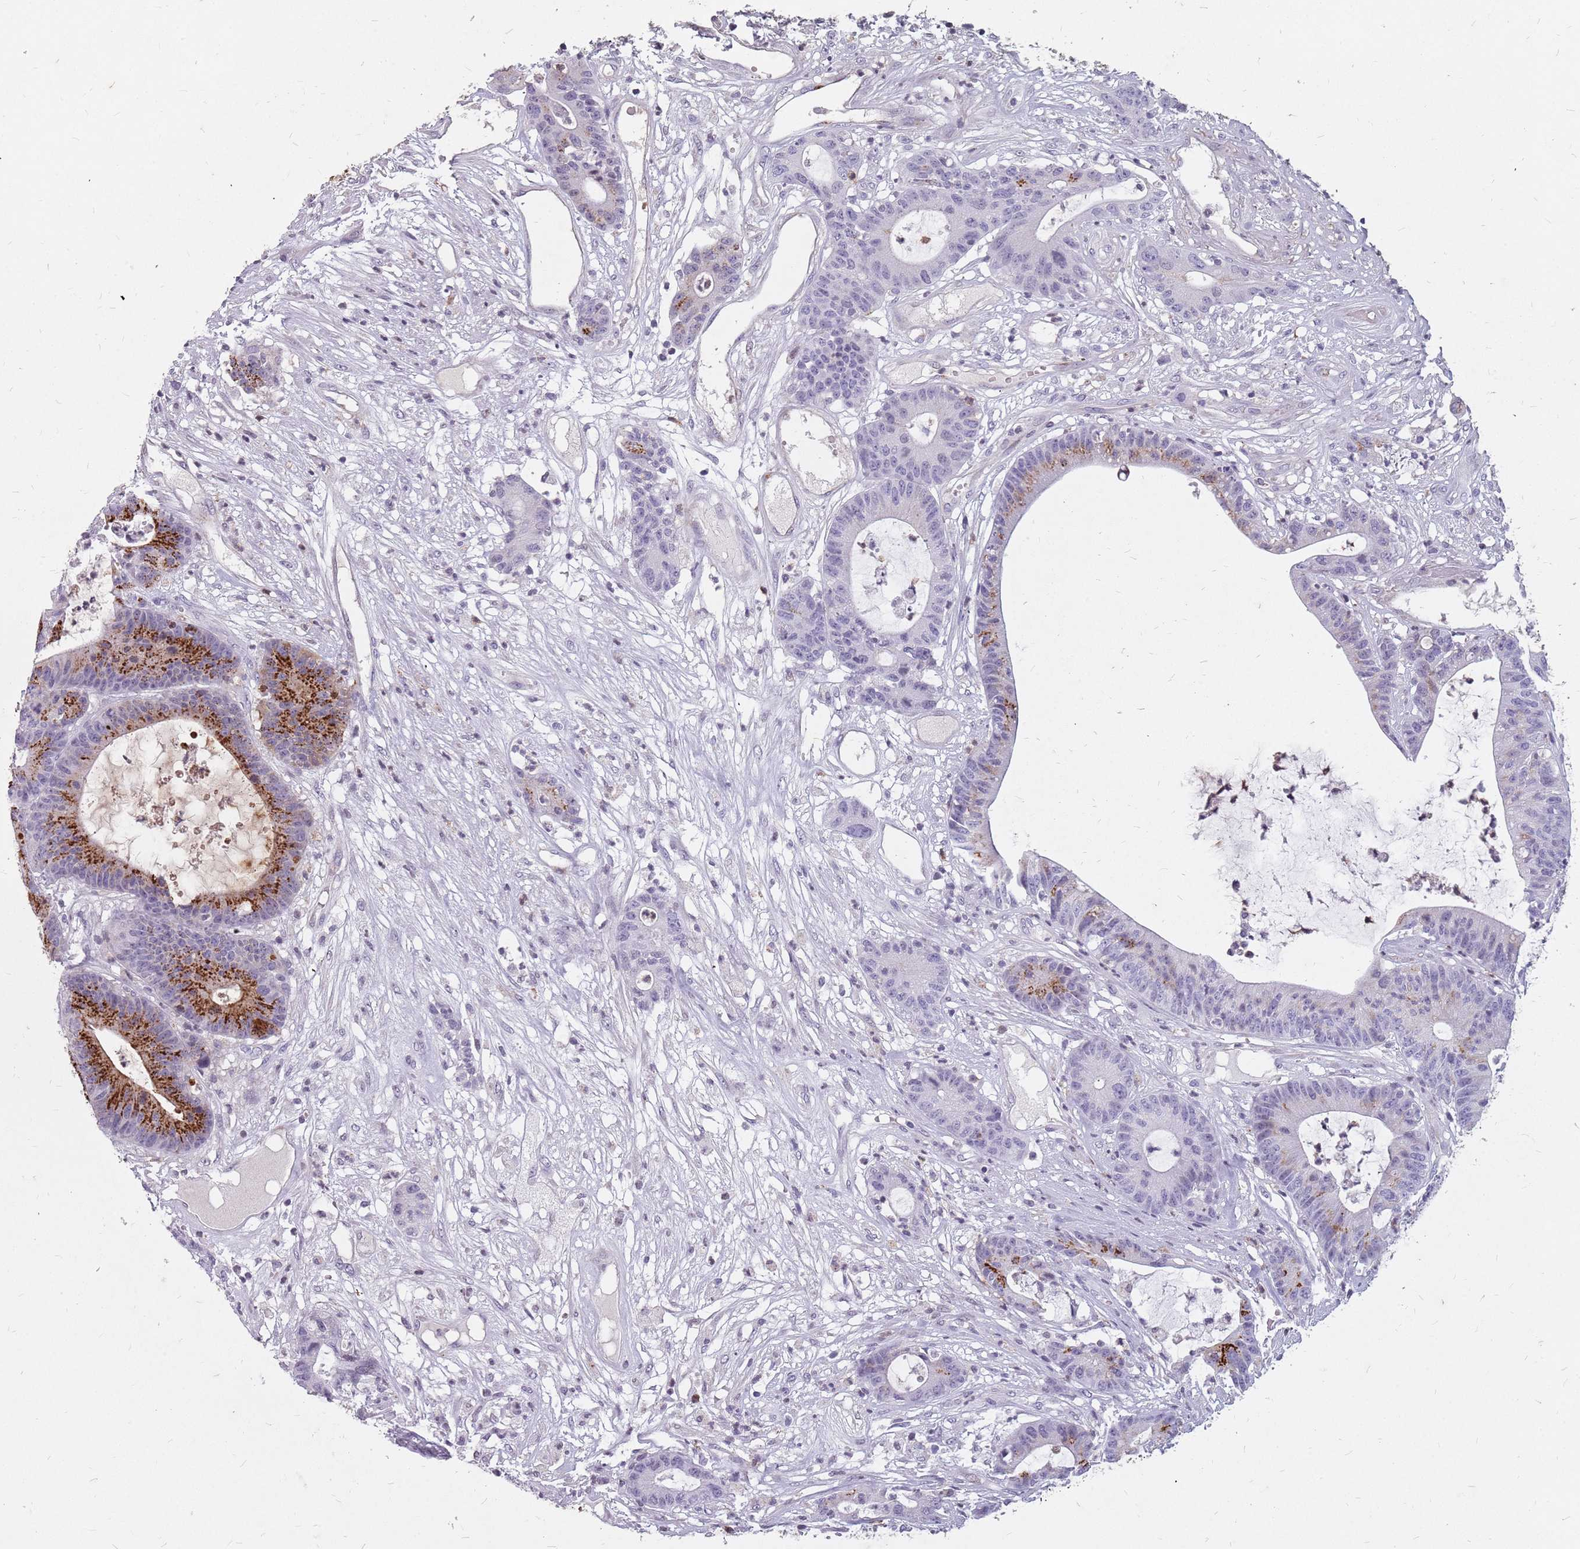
{"staining": {"intensity": "strong", "quantity": "<25%", "location": "cytoplasmic/membranous"}, "tissue": "colorectal cancer", "cell_type": "Tumor cells", "image_type": "cancer", "snomed": [{"axis": "morphology", "description": "Adenocarcinoma, NOS"}, {"axis": "topography", "description": "Colon"}], "caption": "Human adenocarcinoma (colorectal) stained with a brown dye exhibits strong cytoplasmic/membranous positive expression in about <25% of tumor cells.", "gene": "NEK6", "patient": {"sex": "female", "age": 84}}